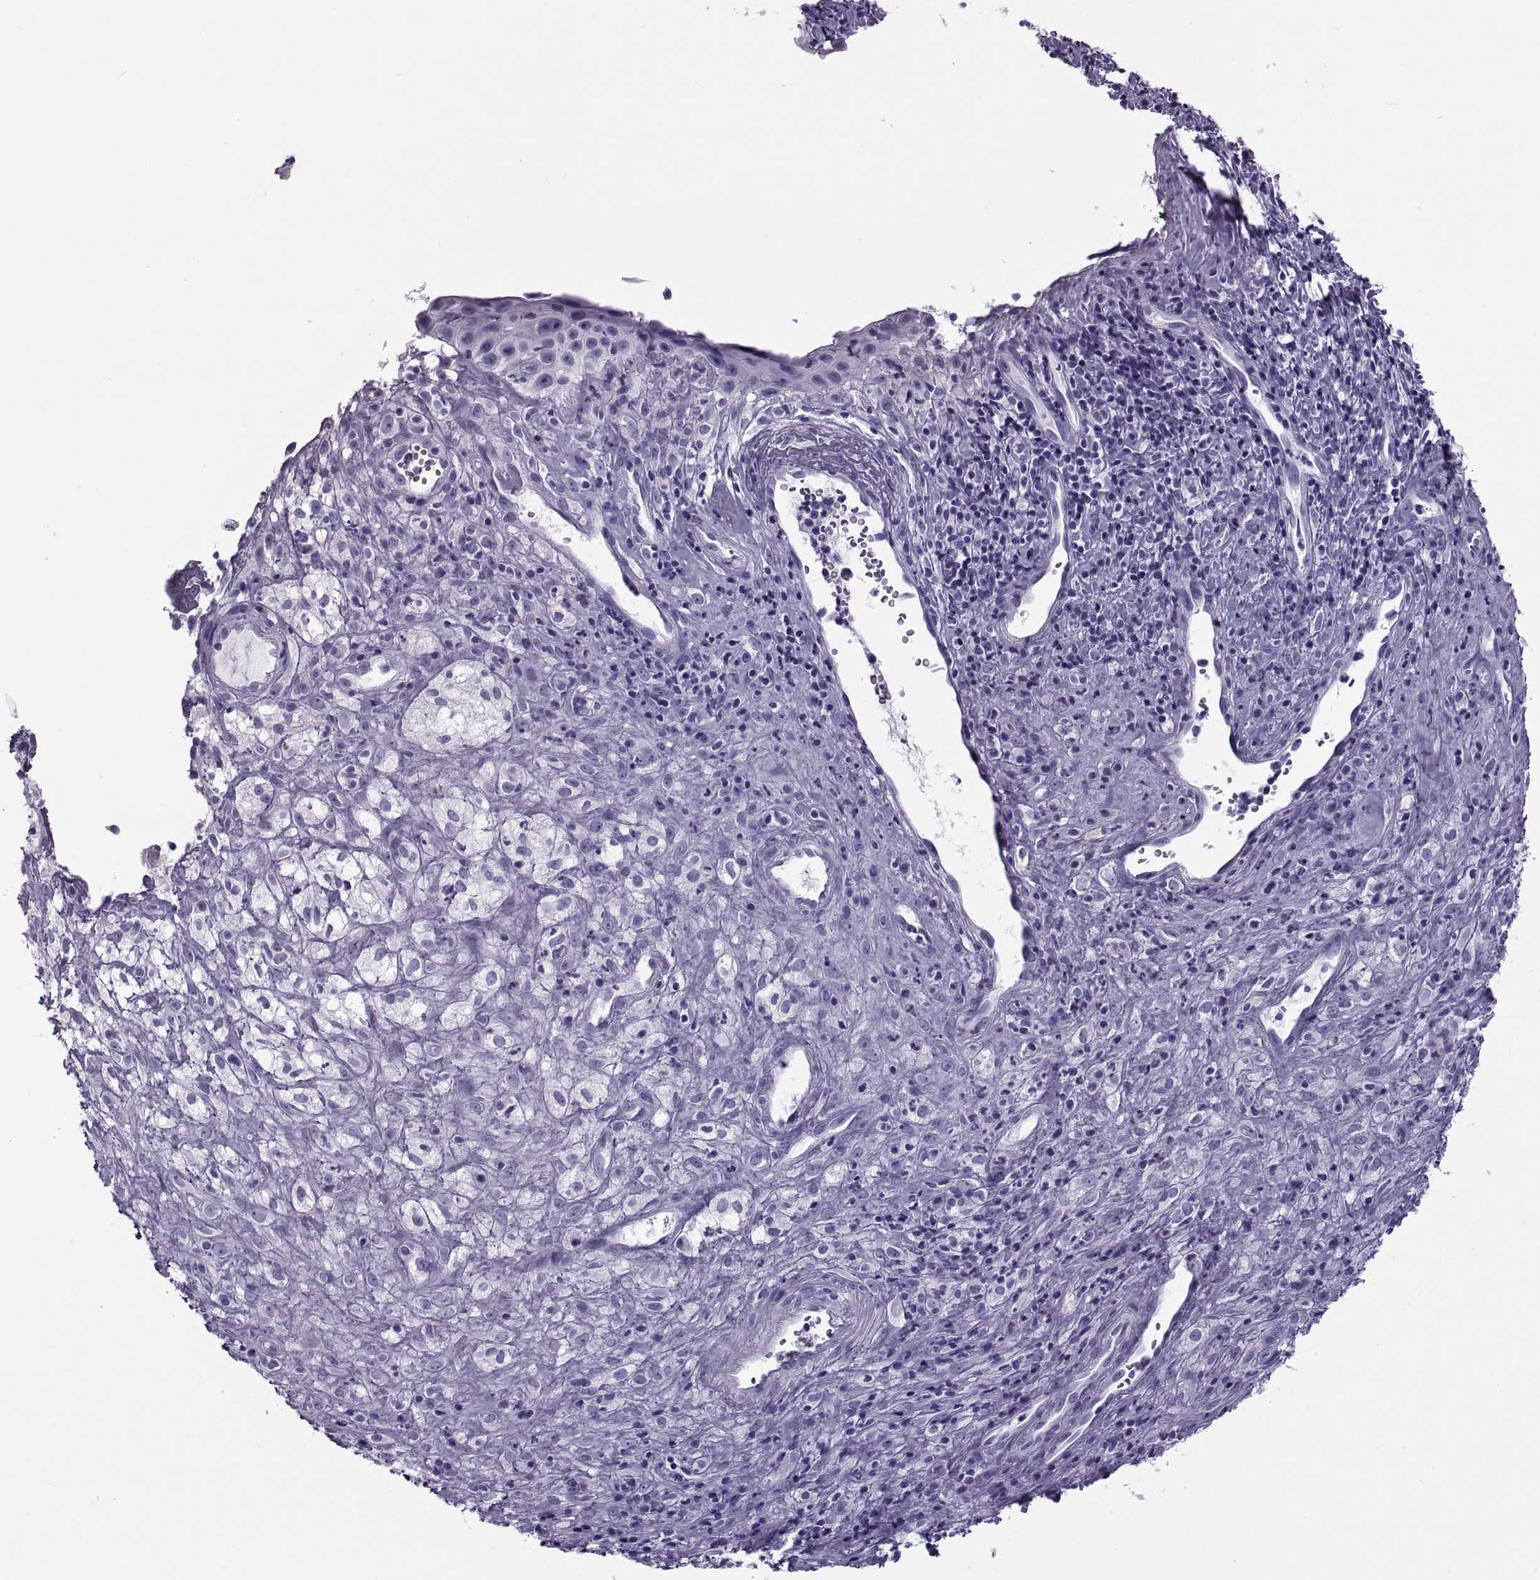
{"staining": {"intensity": "negative", "quantity": "none", "location": "none"}, "tissue": "nasopharynx", "cell_type": "Respiratory epithelial cells", "image_type": "normal", "snomed": [{"axis": "morphology", "description": "Normal tissue, NOS"}, {"axis": "topography", "description": "Nasopharynx"}], "caption": "Respiratory epithelial cells are negative for protein expression in unremarkable human nasopharynx. The staining is performed using DAB (3,3'-diaminobenzidine) brown chromogen with nuclei counter-stained in using hematoxylin.", "gene": "RLBP1", "patient": {"sex": "male", "age": 83}}